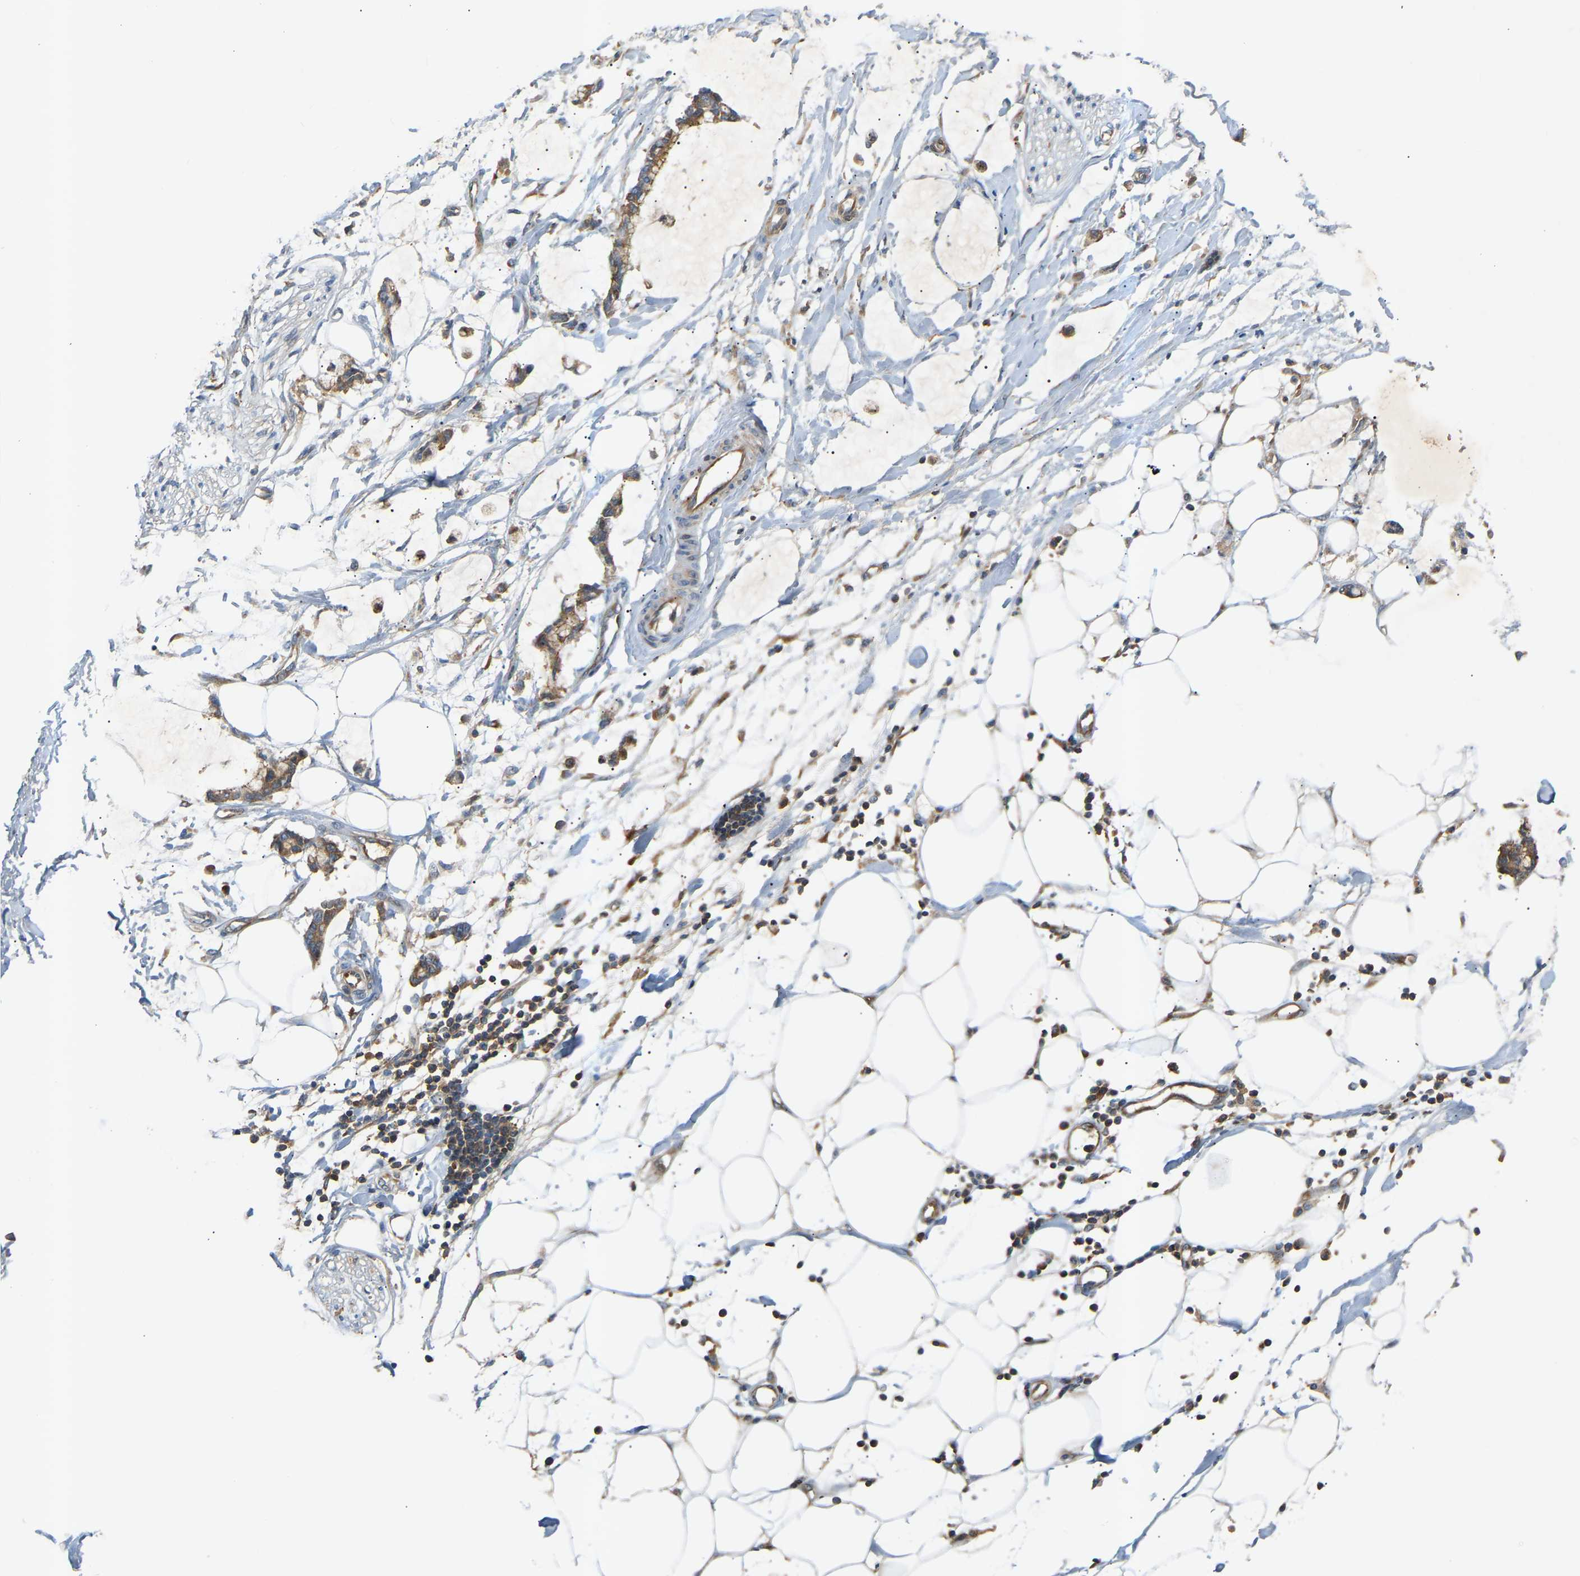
{"staining": {"intensity": "moderate", "quantity": "<25%", "location": "cytoplasmic/membranous"}, "tissue": "adipose tissue", "cell_type": "Adipocytes", "image_type": "normal", "snomed": [{"axis": "morphology", "description": "Normal tissue, NOS"}, {"axis": "morphology", "description": "Adenocarcinoma, NOS"}, {"axis": "topography", "description": "Colon"}, {"axis": "topography", "description": "Peripheral nerve tissue"}], "caption": "The micrograph displays immunohistochemical staining of unremarkable adipose tissue. There is moderate cytoplasmic/membranous positivity is seen in about <25% of adipocytes.", "gene": "ATP5MF", "patient": {"sex": "male", "age": 14}}